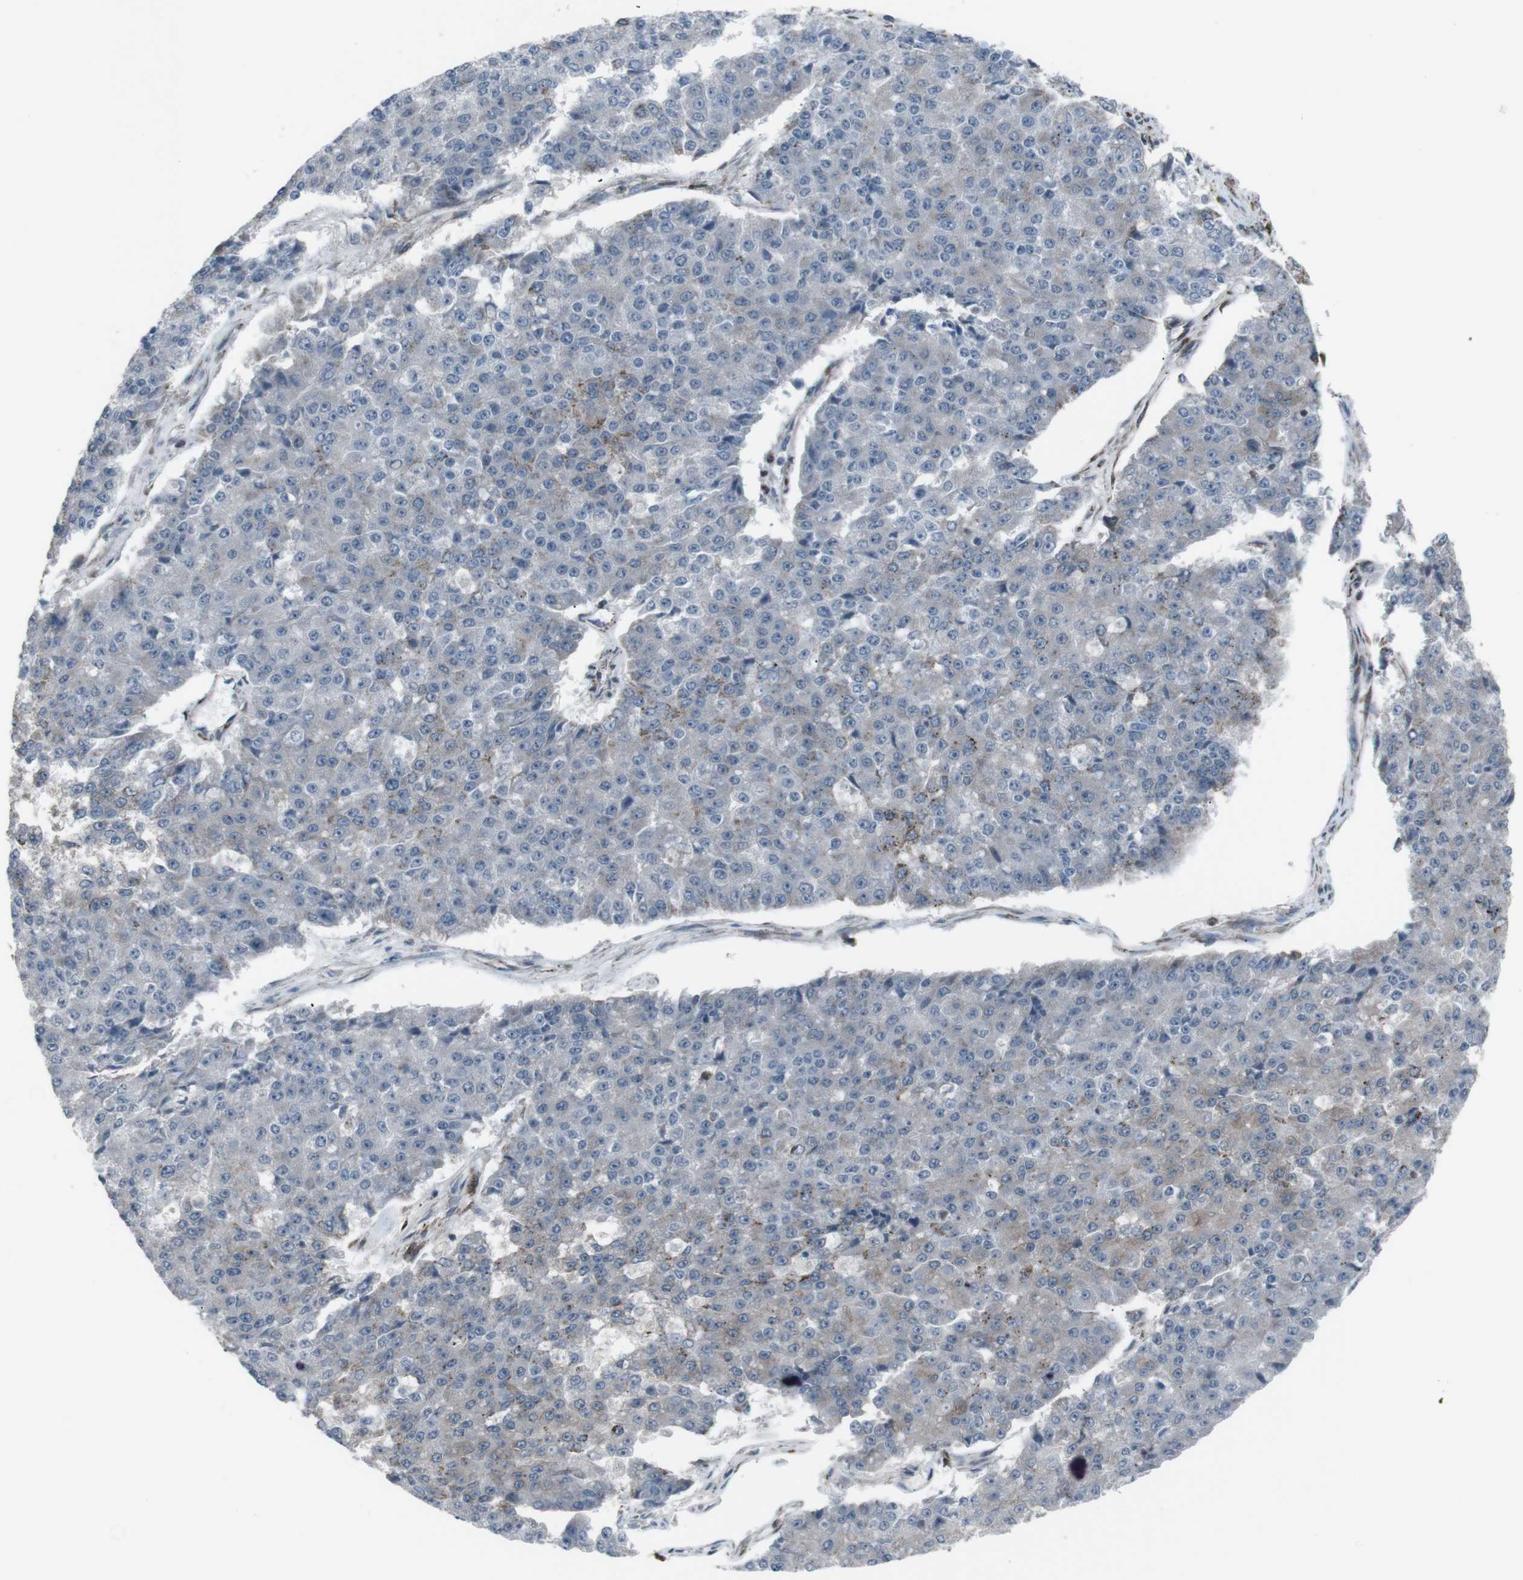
{"staining": {"intensity": "weak", "quantity": "<25%", "location": "cytoplasmic/membranous"}, "tissue": "pancreatic cancer", "cell_type": "Tumor cells", "image_type": "cancer", "snomed": [{"axis": "morphology", "description": "Adenocarcinoma, NOS"}, {"axis": "topography", "description": "Pancreas"}], "caption": "The histopathology image displays no staining of tumor cells in pancreatic adenocarcinoma.", "gene": "LNPK", "patient": {"sex": "male", "age": 50}}